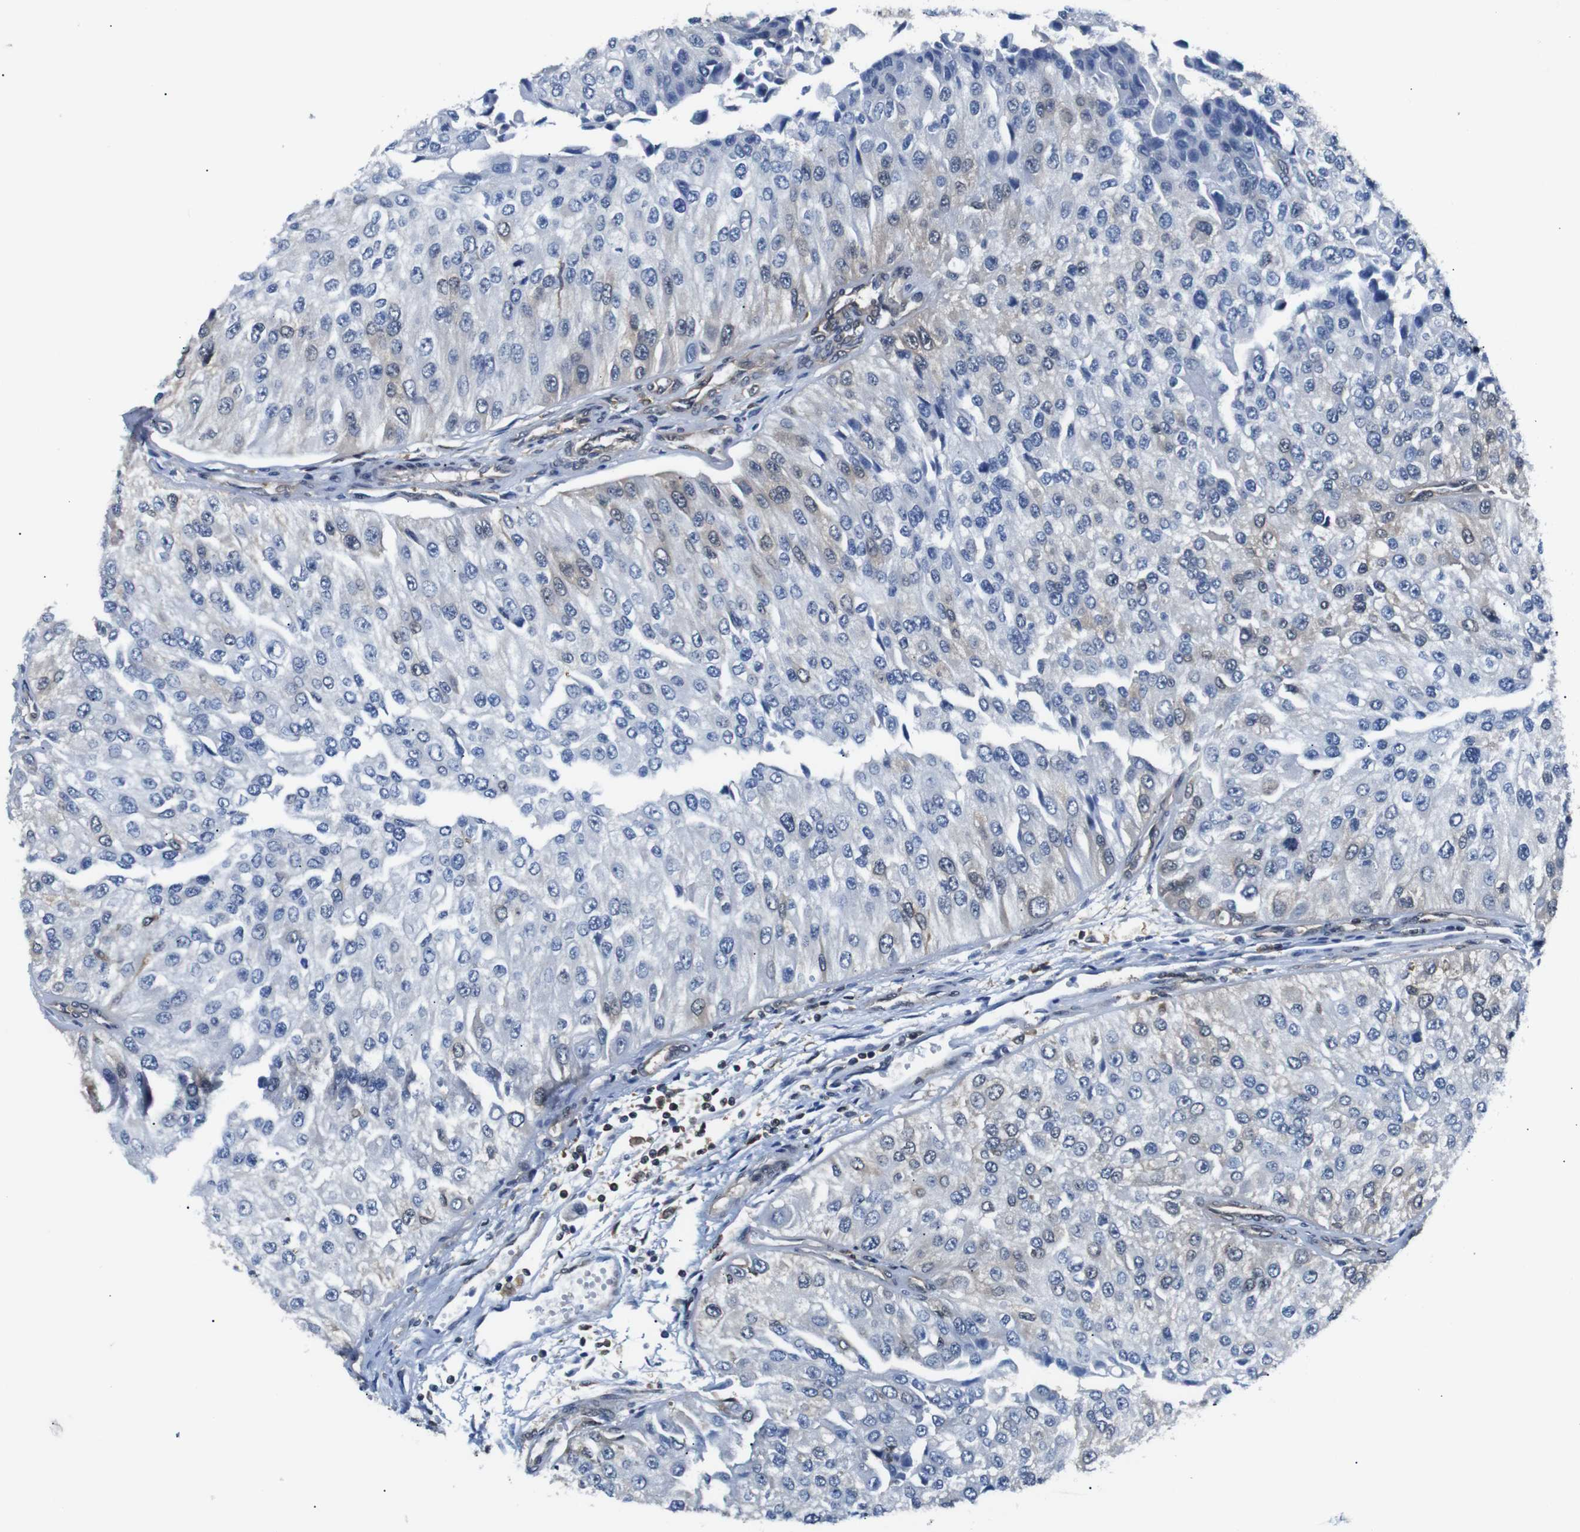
{"staining": {"intensity": "negative", "quantity": "none", "location": "none"}, "tissue": "urothelial cancer", "cell_type": "Tumor cells", "image_type": "cancer", "snomed": [{"axis": "morphology", "description": "Urothelial carcinoma, High grade"}, {"axis": "topography", "description": "Kidney"}, {"axis": "topography", "description": "Urinary bladder"}], "caption": "The photomicrograph reveals no significant staining in tumor cells of urothelial carcinoma (high-grade).", "gene": "UBXN1", "patient": {"sex": "male", "age": 77}}